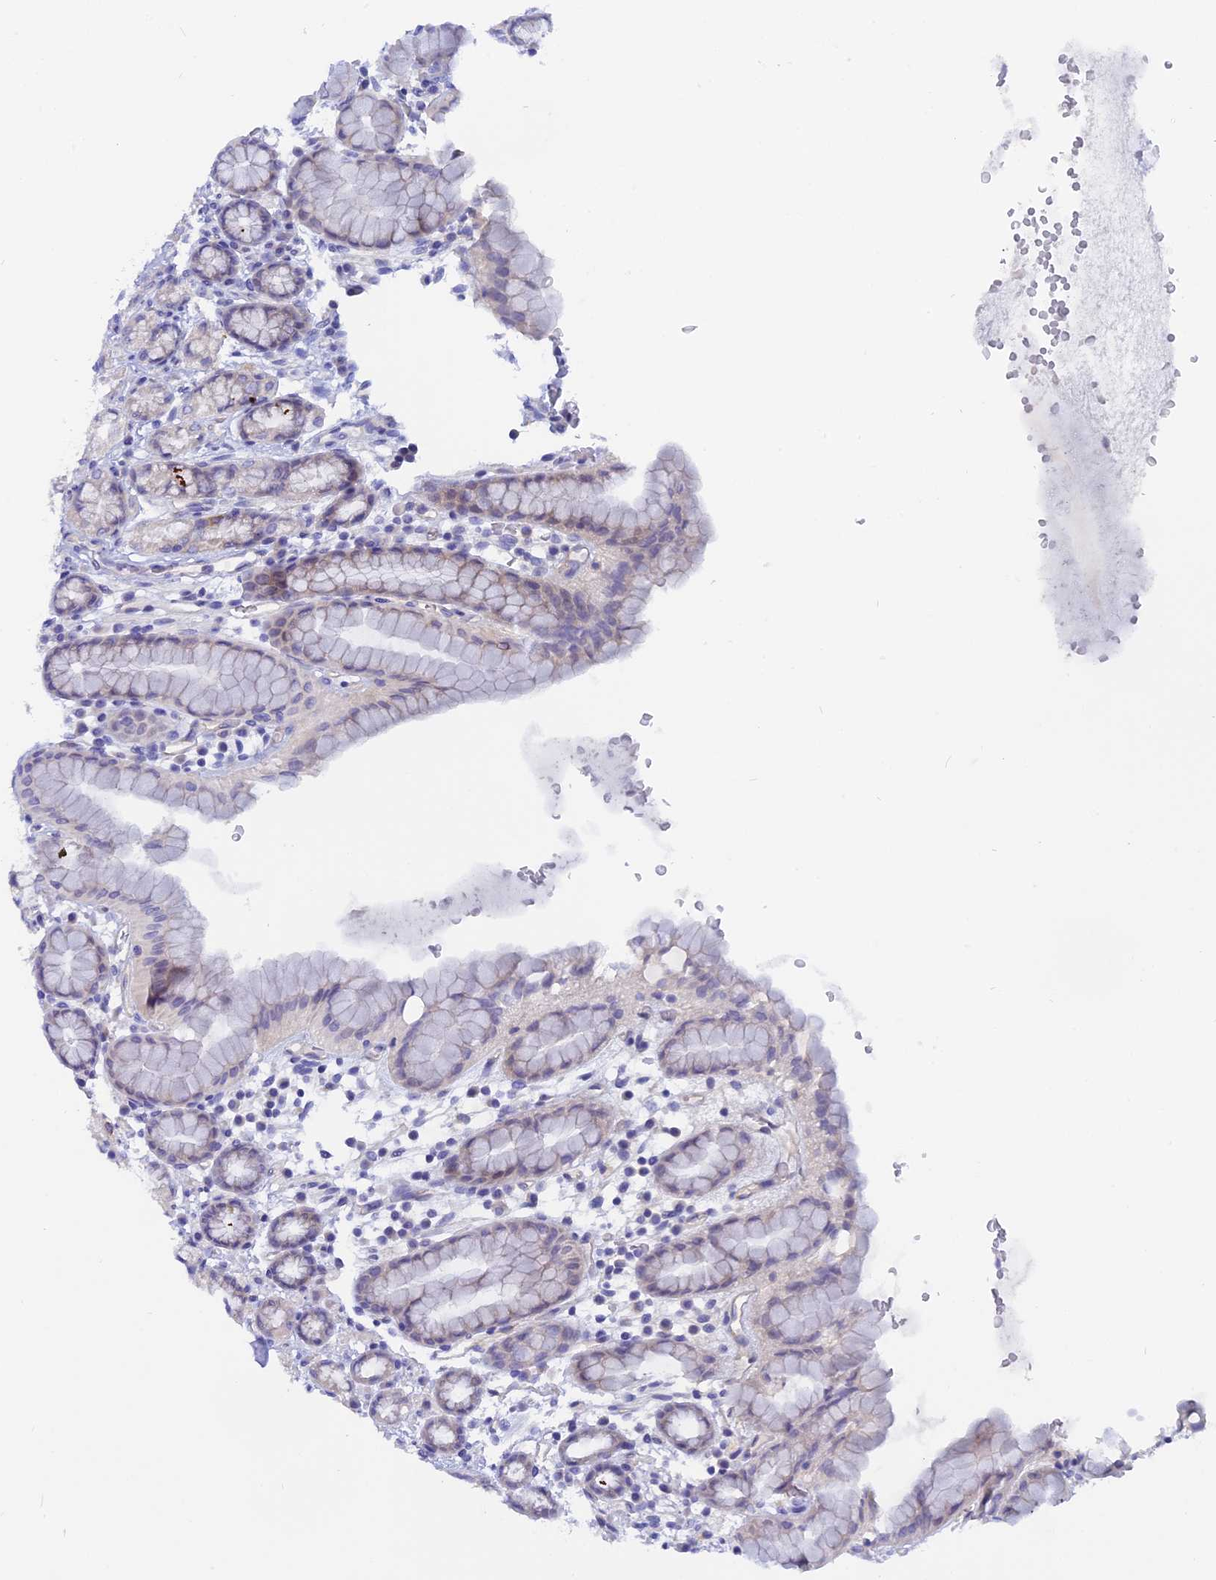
{"staining": {"intensity": "negative", "quantity": "none", "location": "none"}, "tissue": "stomach", "cell_type": "Glandular cells", "image_type": "normal", "snomed": [{"axis": "morphology", "description": "Normal tissue, NOS"}, {"axis": "topography", "description": "Stomach, upper"}, {"axis": "topography", "description": "Stomach, lower"}, {"axis": "topography", "description": "Small intestine"}], "caption": "Immunohistochemistry (IHC) histopathology image of unremarkable human stomach stained for a protein (brown), which displays no positivity in glandular cells.", "gene": "GLB1L", "patient": {"sex": "male", "age": 68}}